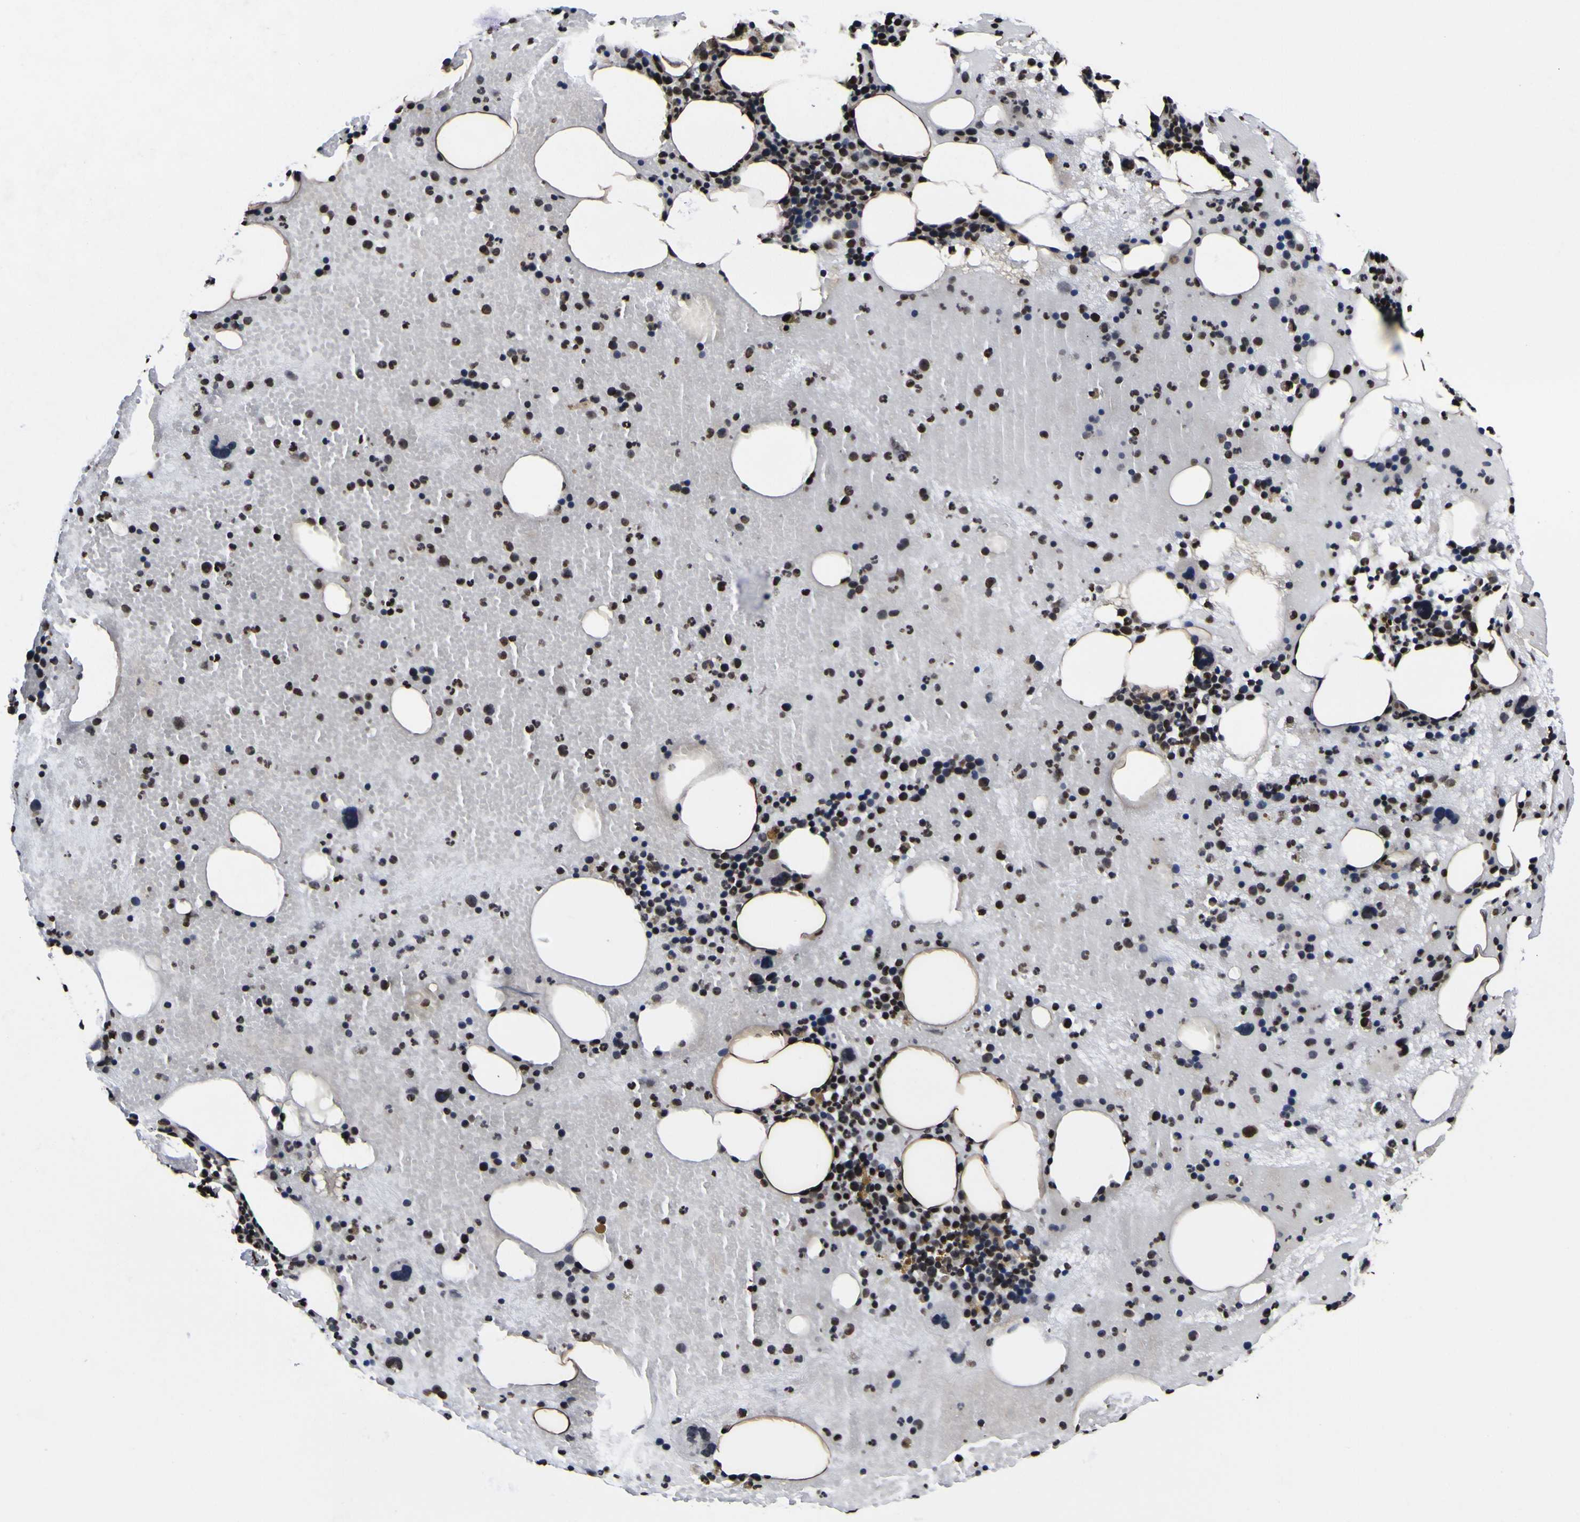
{"staining": {"intensity": "strong", "quantity": ">75%", "location": "nuclear"}, "tissue": "bone marrow", "cell_type": "Hematopoietic cells", "image_type": "normal", "snomed": [{"axis": "morphology", "description": "Normal tissue, NOS"}, {"axis": "morphology", "description": "Inflammation, NOS"}, {"axis": "topography", "description": "Bone marrow"}], "caption": "An immunohistochemistry histopathology image of normal tissue is shown. Protein staining in brown highlights strong nuclear positivity in bone marrow within hematopoietic cells.", "gene": "PIAS1", "patient": {"sex": "male", "age": 43}}